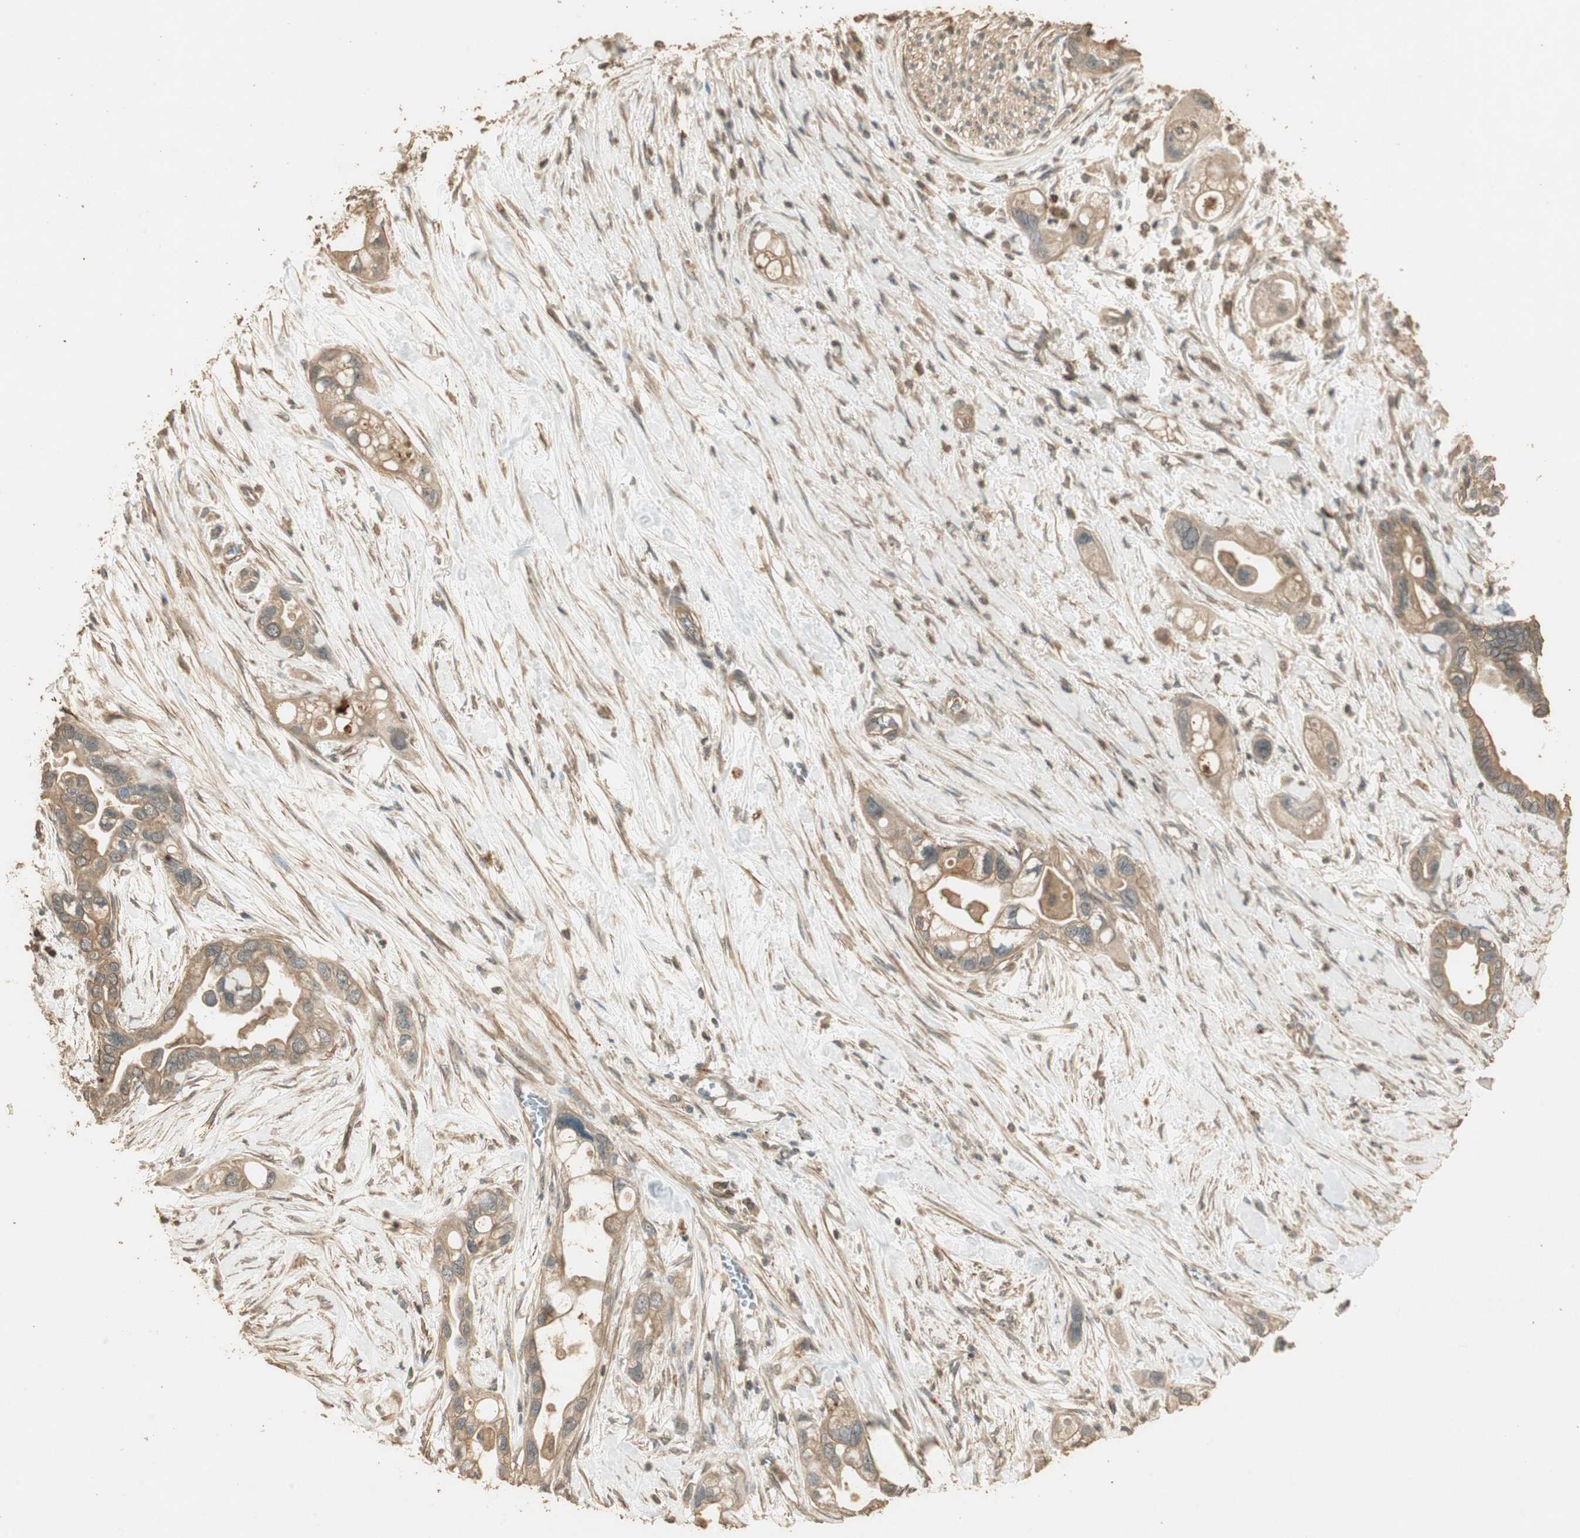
{"staining": {"intensity": "moderate", "quantity": "25%-75%", "location": "cytoplasmic/membranous"}, "tissue": "pancreatic cancer", "cell_type": "Tumor cells", "image_type": "cancer", "snomed": [{"axis": "morphology", "description": "Adenocarcinoma, NOS"}, {"axis": "topography", "description": "Pancreas"}], "caption": "Protein expression analysis of pancreatic cancer (adenocarcinoma) reveals moderate cytoplasmic/membranous expression in about 25%-75% of tumor cells.", "gene": "USP2", "patient": {"sex": "female", "age": 77}}